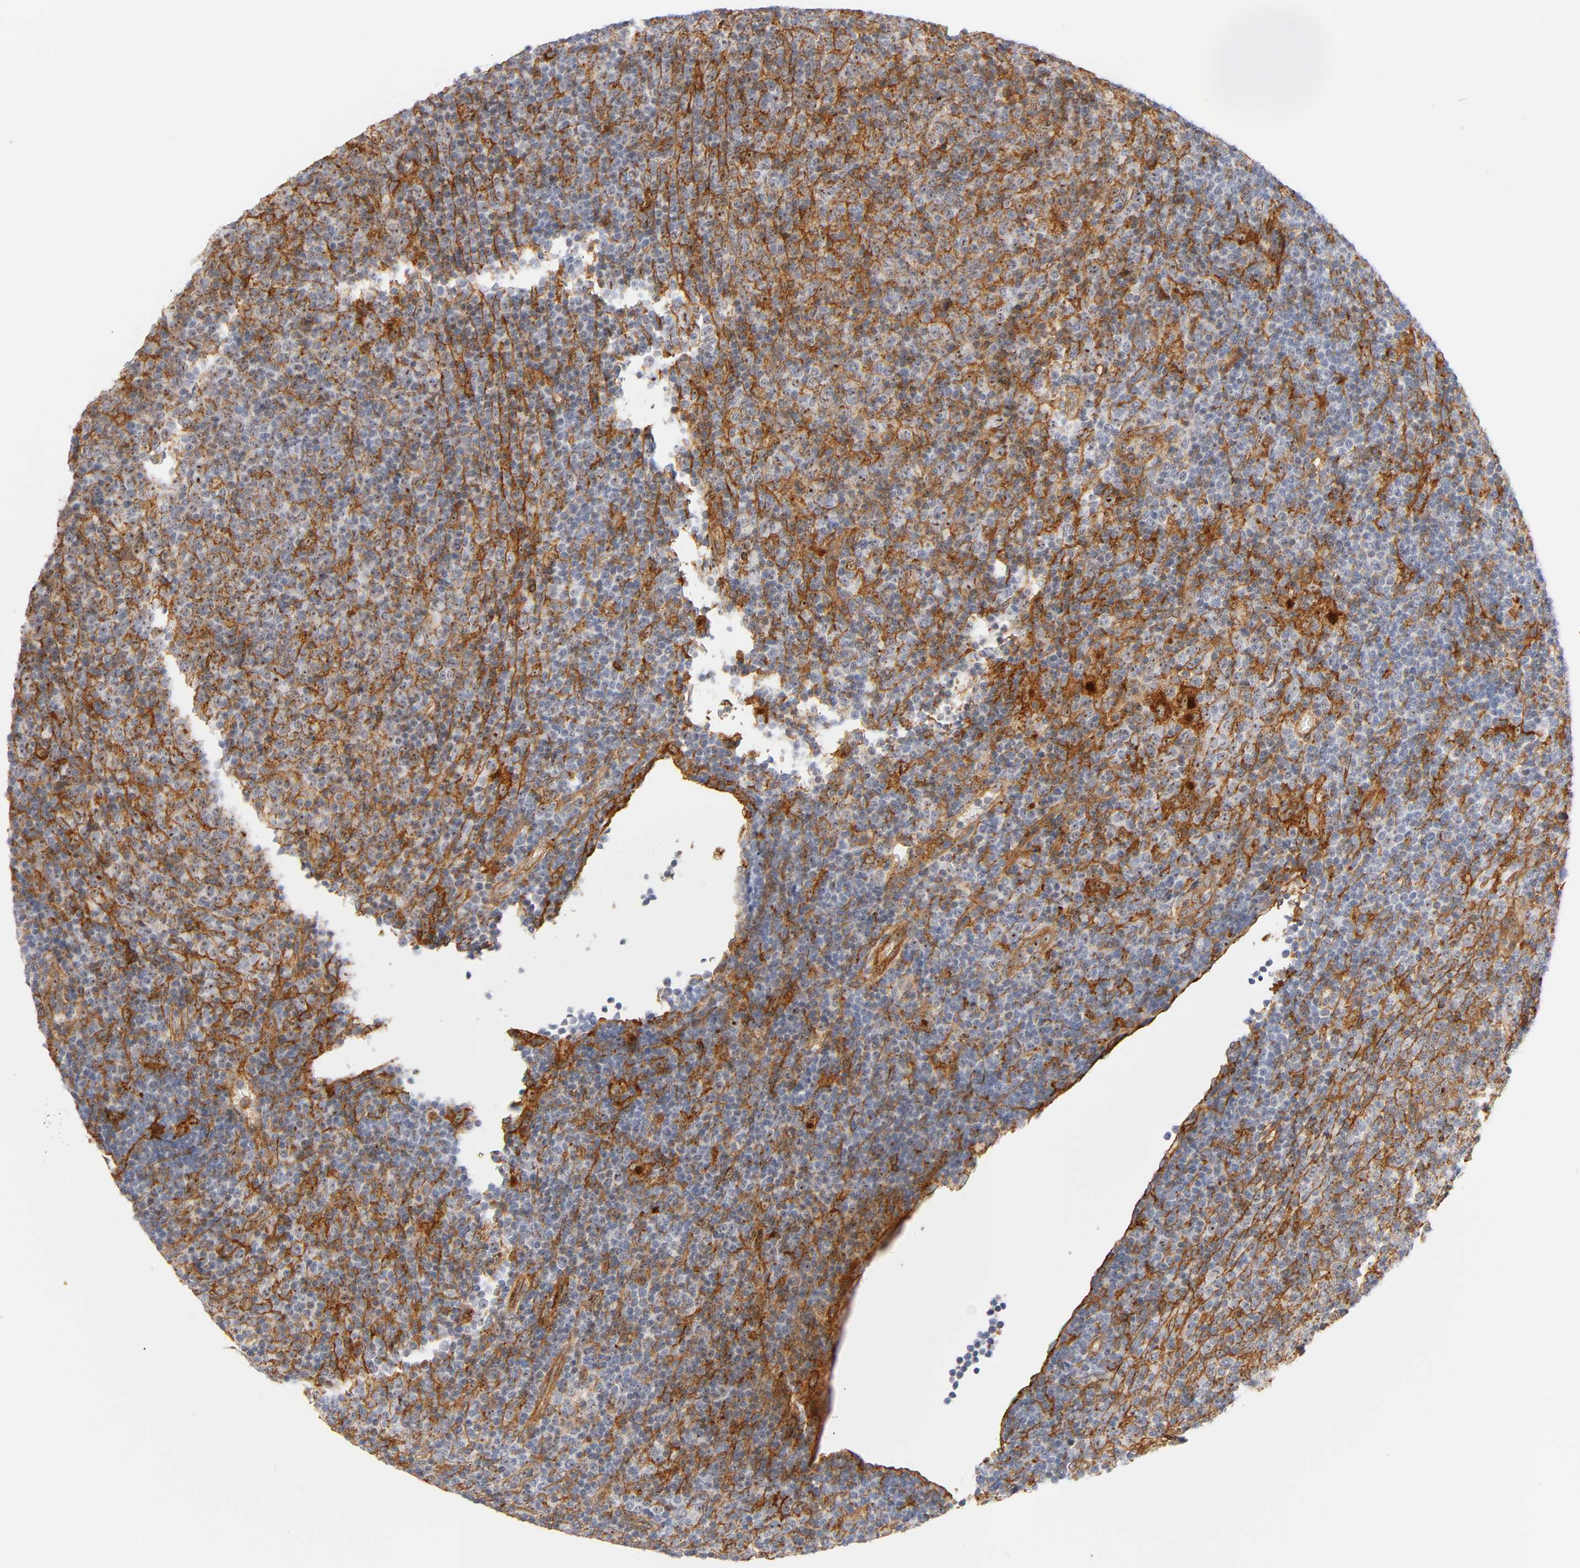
{"staining": {"intensity": "moderate", "quantity": "25%-75%", "location": "cytoplasmic/membranous"}, "tissue": "lymphoma", "cell_type": "Tumor cells", "image_type": "cancer", "snomed": [{"axis": "morphology", "description": "Malignant lymphoma, non-Hodgkin's type, Low grade"}, {"axis": "topography", "description": "Lymph node"}], "caption": "A high-resolution micrograph shows immunohistochemistry (IHC) staining of low-grade malignant lymphoma, non-Hodgkin's type, which demonstrates moderate cytoplasmic/membranous expression in approximately 25%-75% of tumor cells.", "gene": "PLD1", "patient": {"sex": "male", "age": 70}}